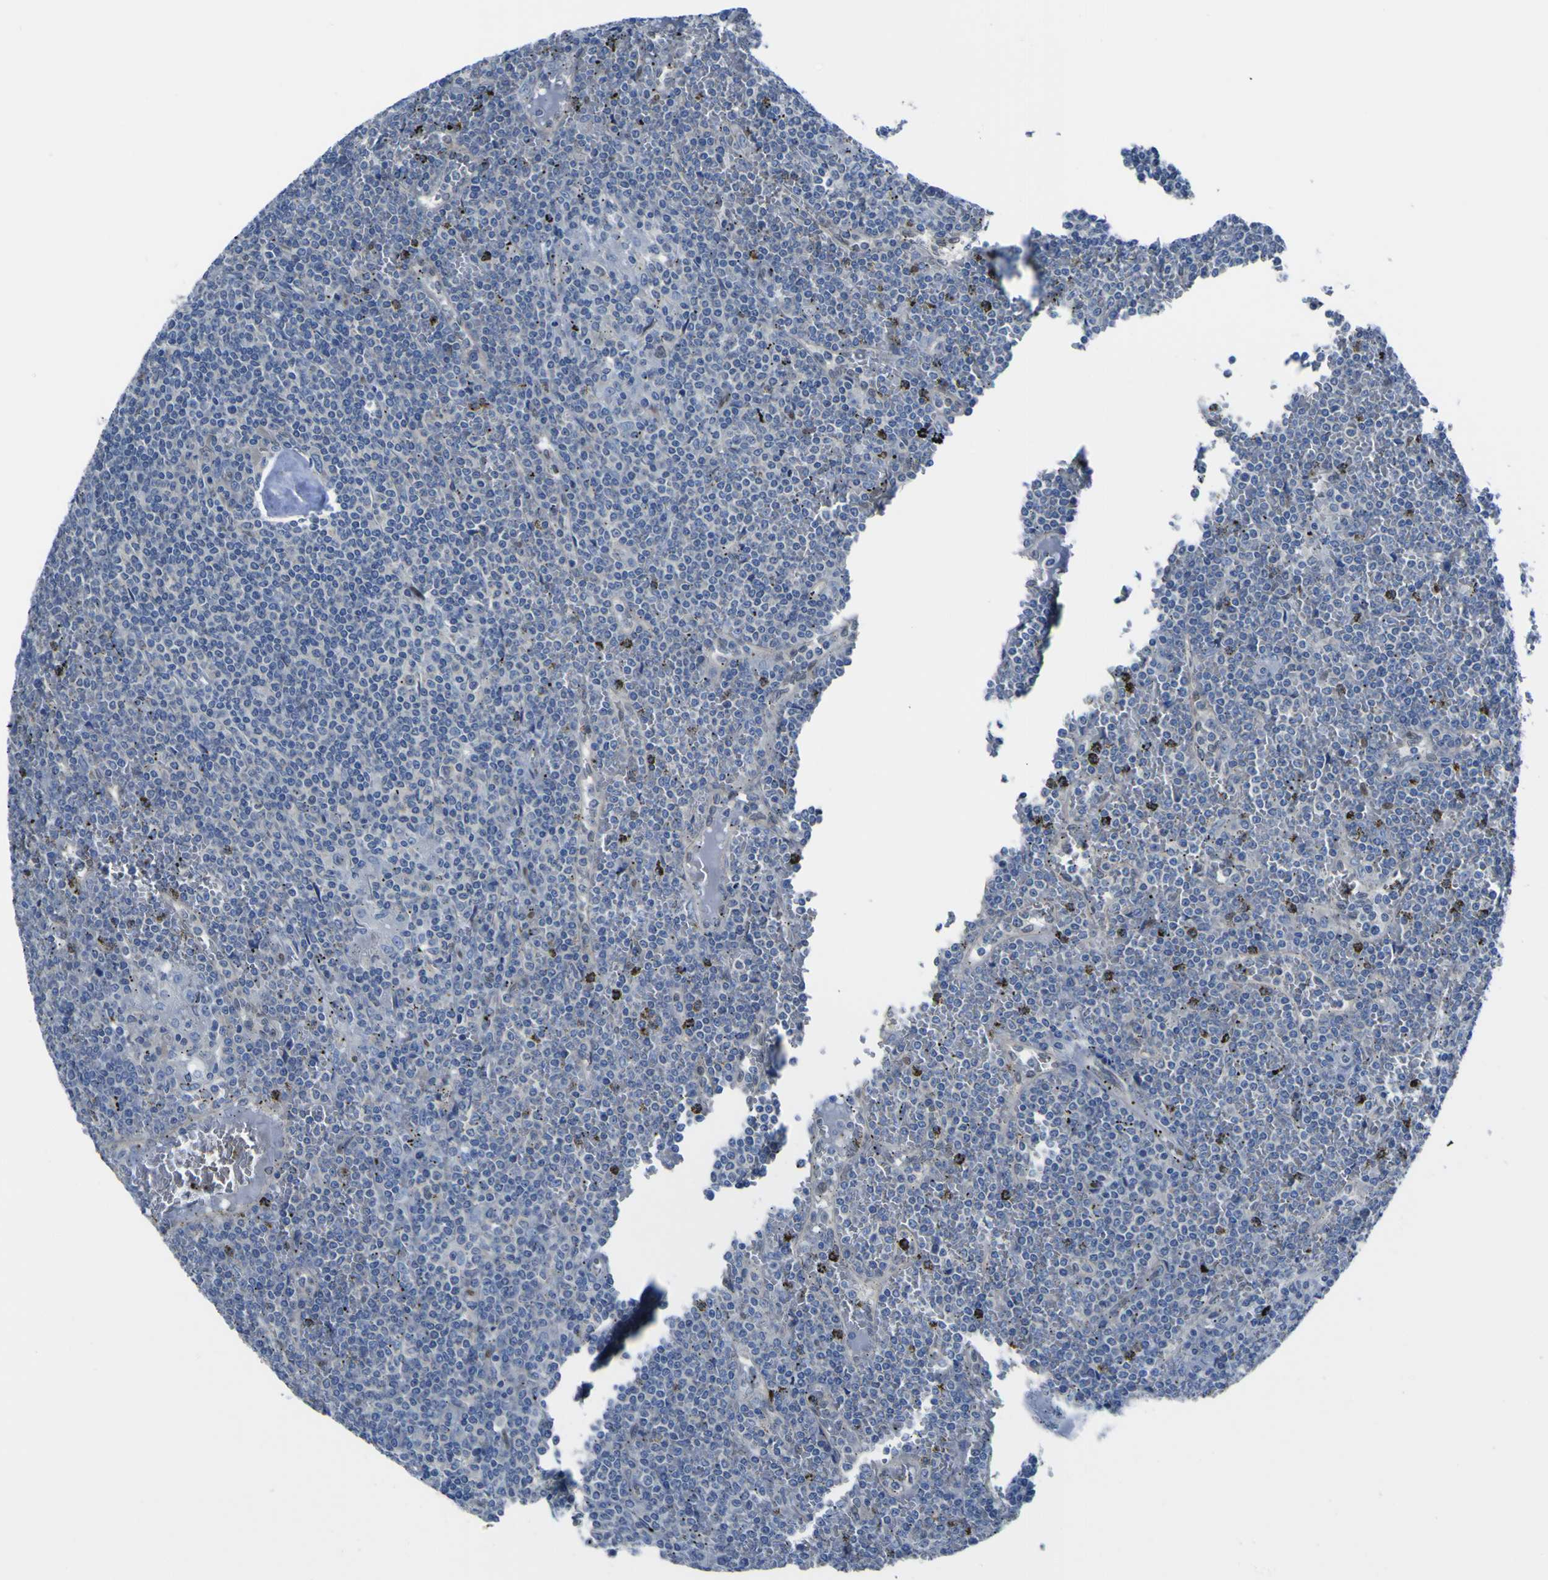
{"staining": {"intensity": "strong", "quantity": "<25%", "location": "cytoplasmic/membranous"}, "tissue": "lymphoma", "cell_type": "Tumor cells", "image_type": "cancer", "snomed": [{"axis": "morphology", "description": "Malignant lymphoma, non-Hodgkin's type, Low grade"}, {"axis": "topography", "description": "Spleen"}], "caption": "Immunohistochemistry of human lymphoma displays medium levels of strong cytoplasmic/membranous staining in approximately <25% of tumor cells.", "gene": "LRRN1", "patient": {"sex": "female", "age": 19}}